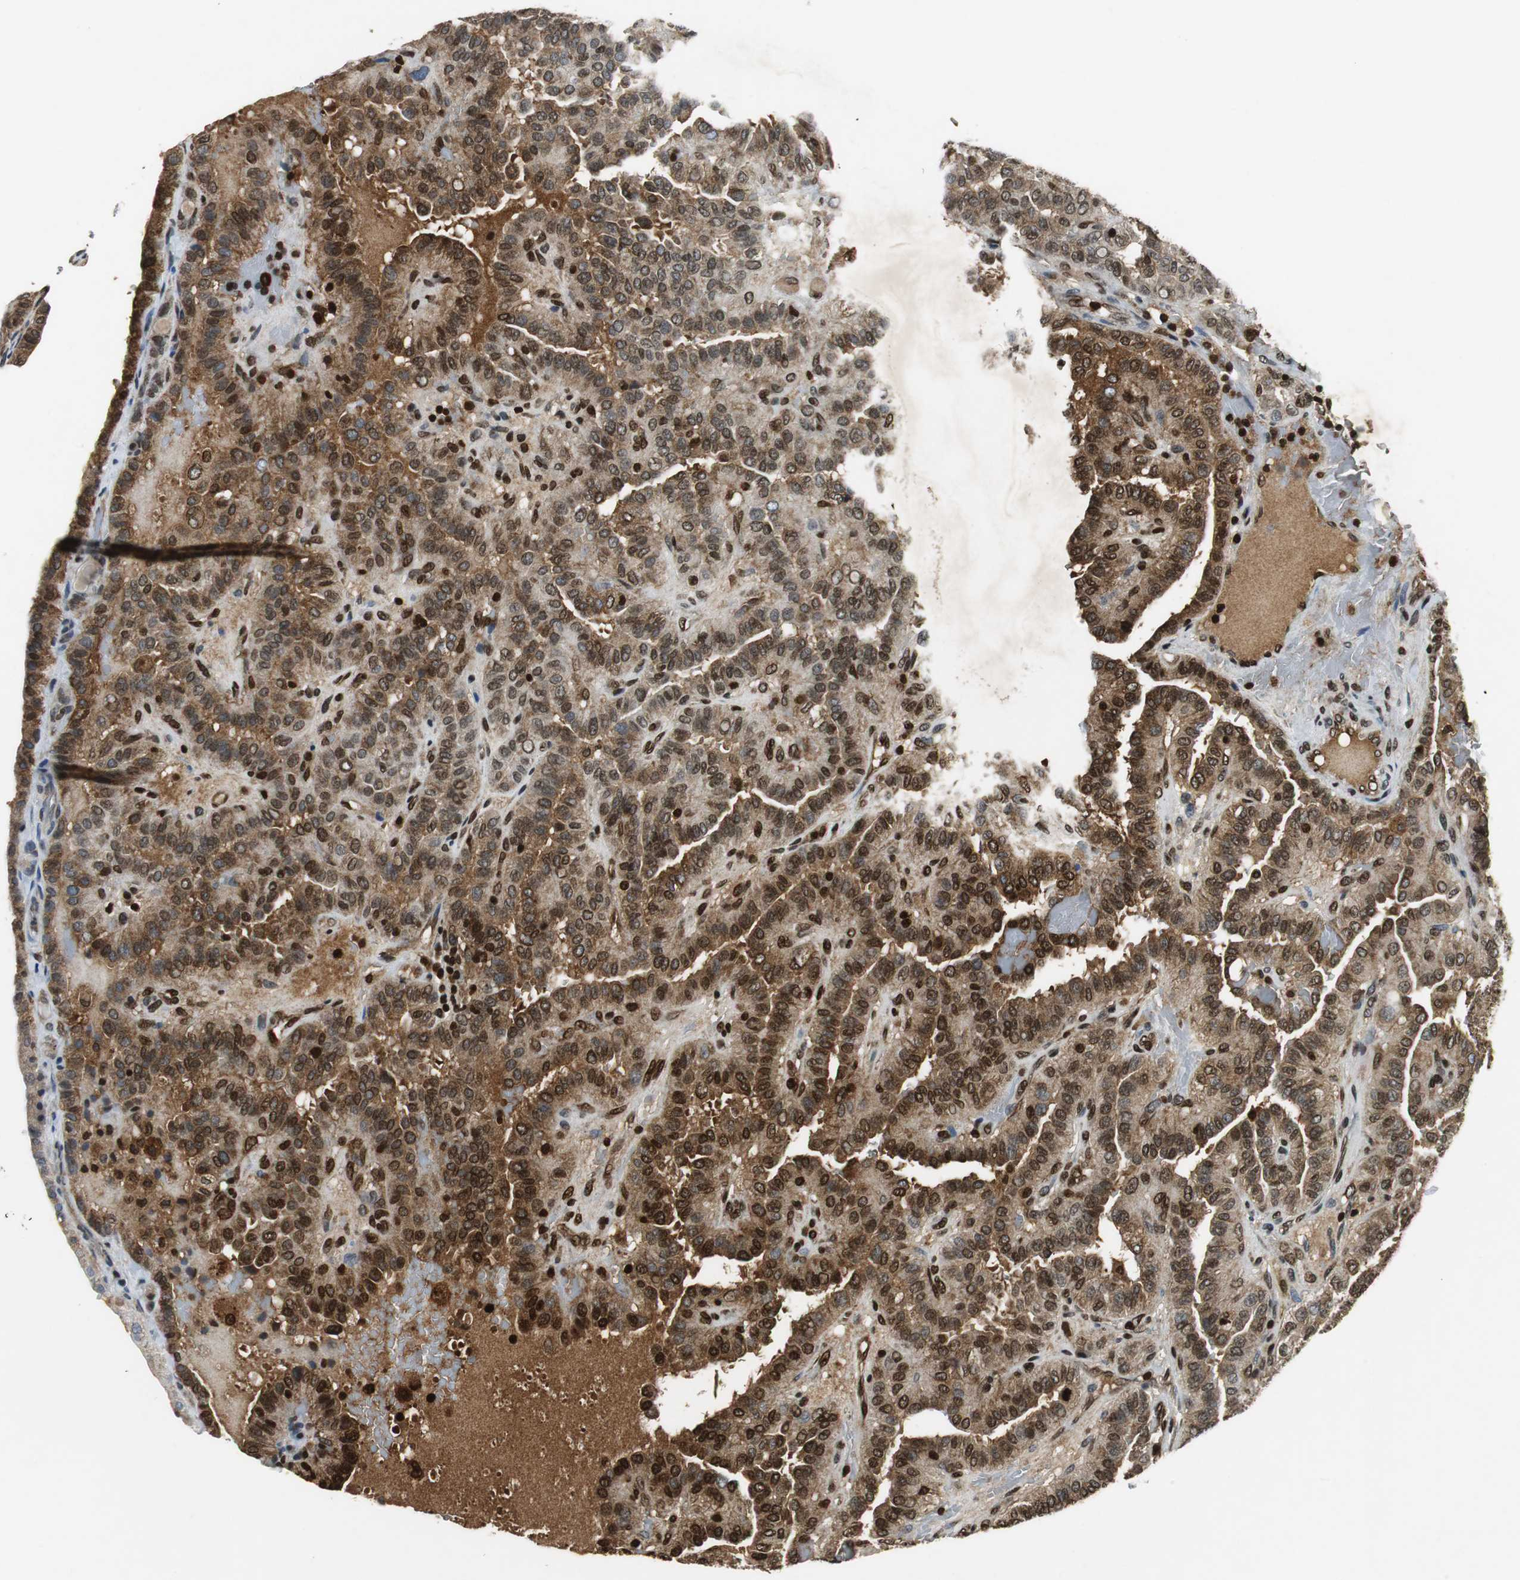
{"staining": {"intensity": "moderate", "quantity": ">75%", "location": "cytoplasmic/membranous,nuclear"}, "tissue": "thyroid cancer", "cell_type": "Tumor cells", "image_type": "cancer", "snomed": [{"axis": "morphology", "description": "Papillary adenocarcinoma, NOS"}, {"axis": "topography", "description": "Thyroid gland"}], "caption": "There is medium levels of moderate cytoplasmic/membranous and nuclear staining in tumor cells of thyroid cancer (papillary adenocarcinoma), as demonstrated by immunohistochemical staining (brown color).", "gene": "ORM1", "patient": {"sex": "male", "age": 77}}